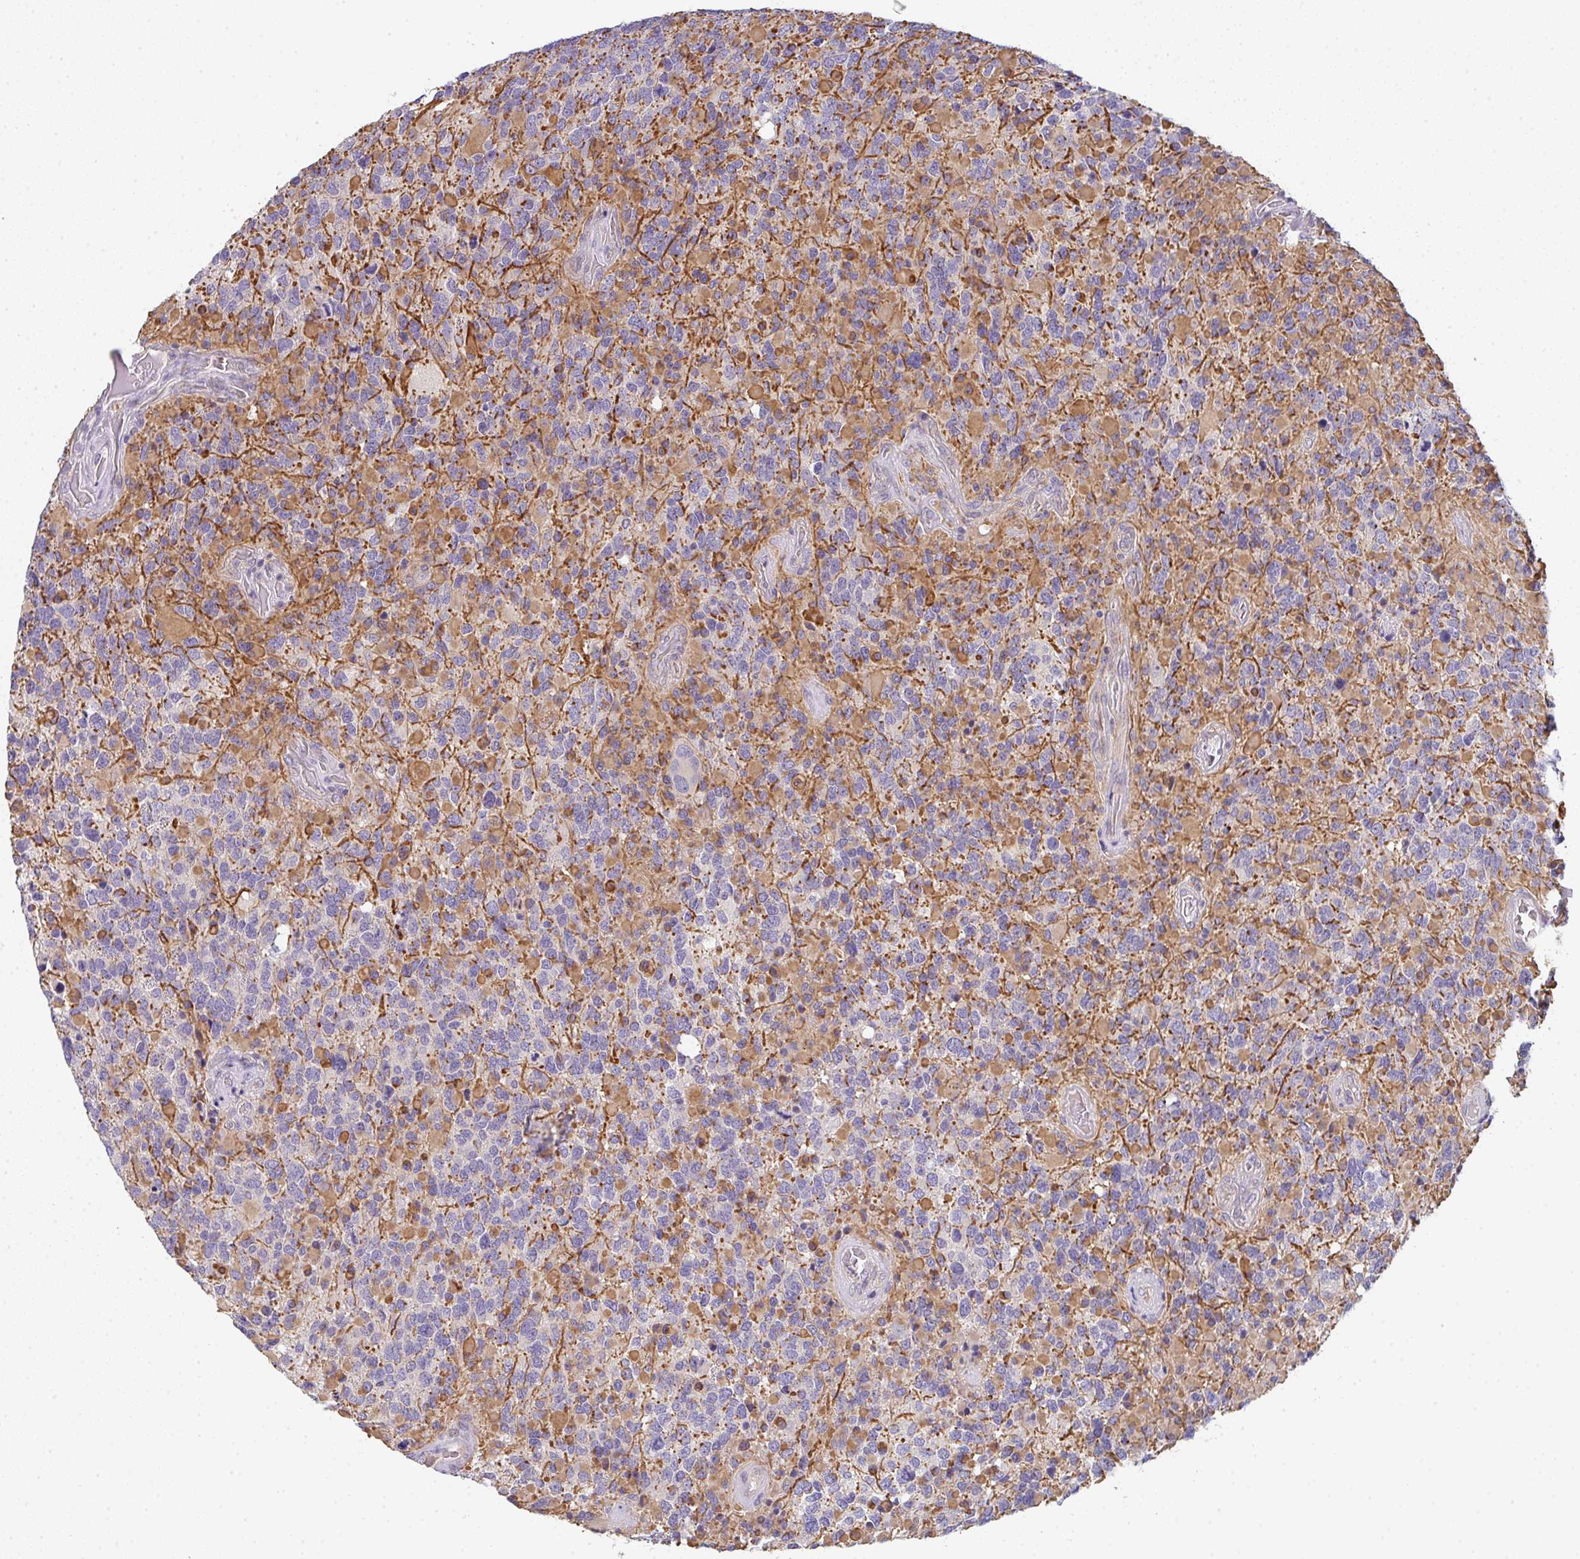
{"staining": {"intensity": "moderate", "quantity": "<25%", "location": "cytoplasmic/membranous"}, "tissue": "glioma", "cell_type": "Tumor cells", "image_type": "cancer", "snomed": [{"axis": "morphology", "description": "Glioma, malignant, High grade"}, {"axis": "topography", "description": "Brain"}], "caption": "A micrograph showing moderate cytoplasmic/membranous staining in about <25% of tumor cells in glioma, as visualized by brown immunohistochemical staining.", "gene": "TNFRSF10A", "patient": {"sex": "female", "age": 40}}